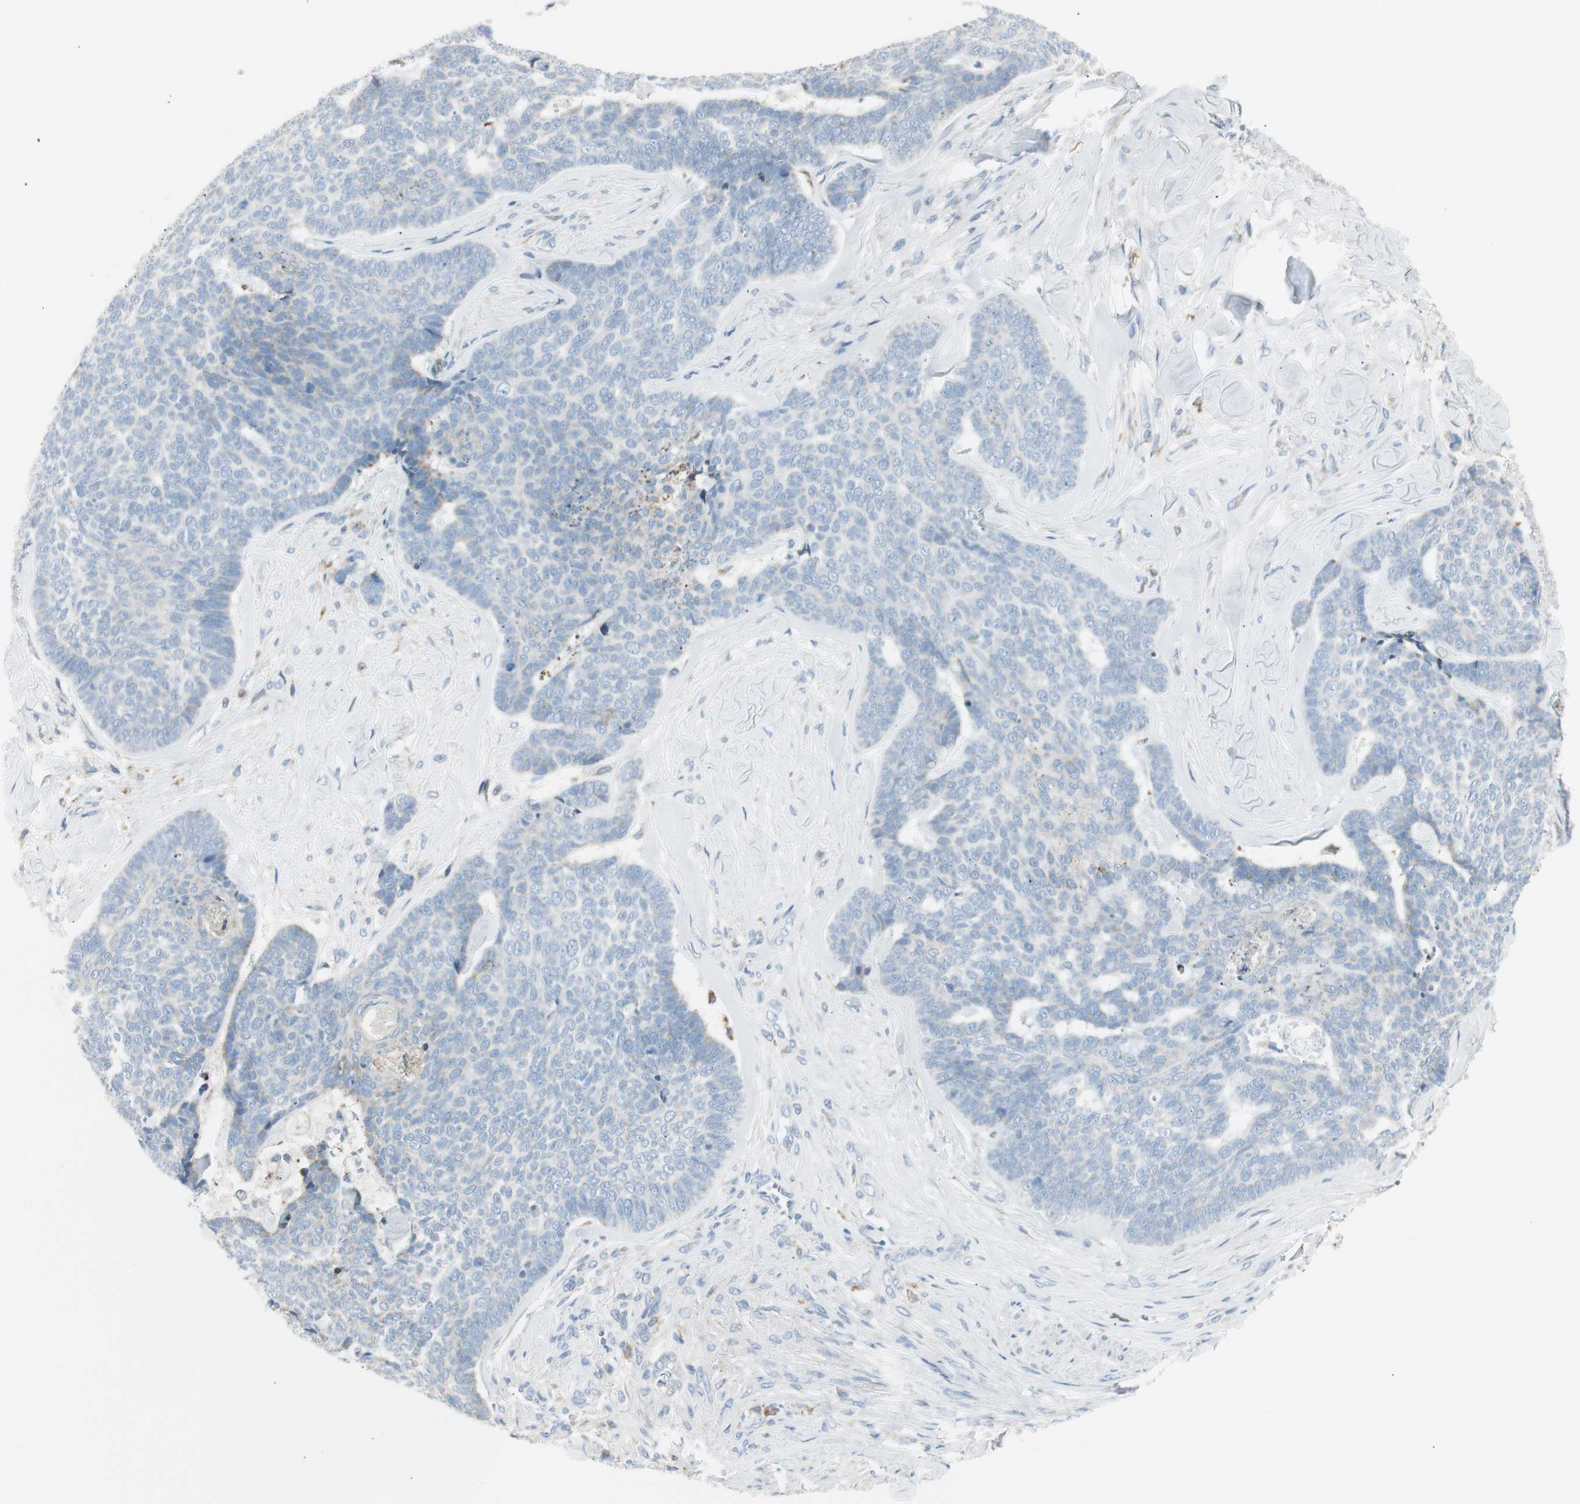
{"staining": {"intensity": "negative", "quantity": "none", "location": "none"}, "tissue": "skin cancer", "cell_type": "Tumor cells", "image_type": "cancer", "snomed": [{"axis": "morphology", "description": "Basal cell carcinoma"}, {"axis": "topography", "description": "Skin"}], "caption": "Skin basal cell carcinoma stained for a protein using immunohistochemistry (IHC) demonstrates no staining tumor cells.", "gene": "TNFSF11", "patient": {"sex": "male", "age": 84}}